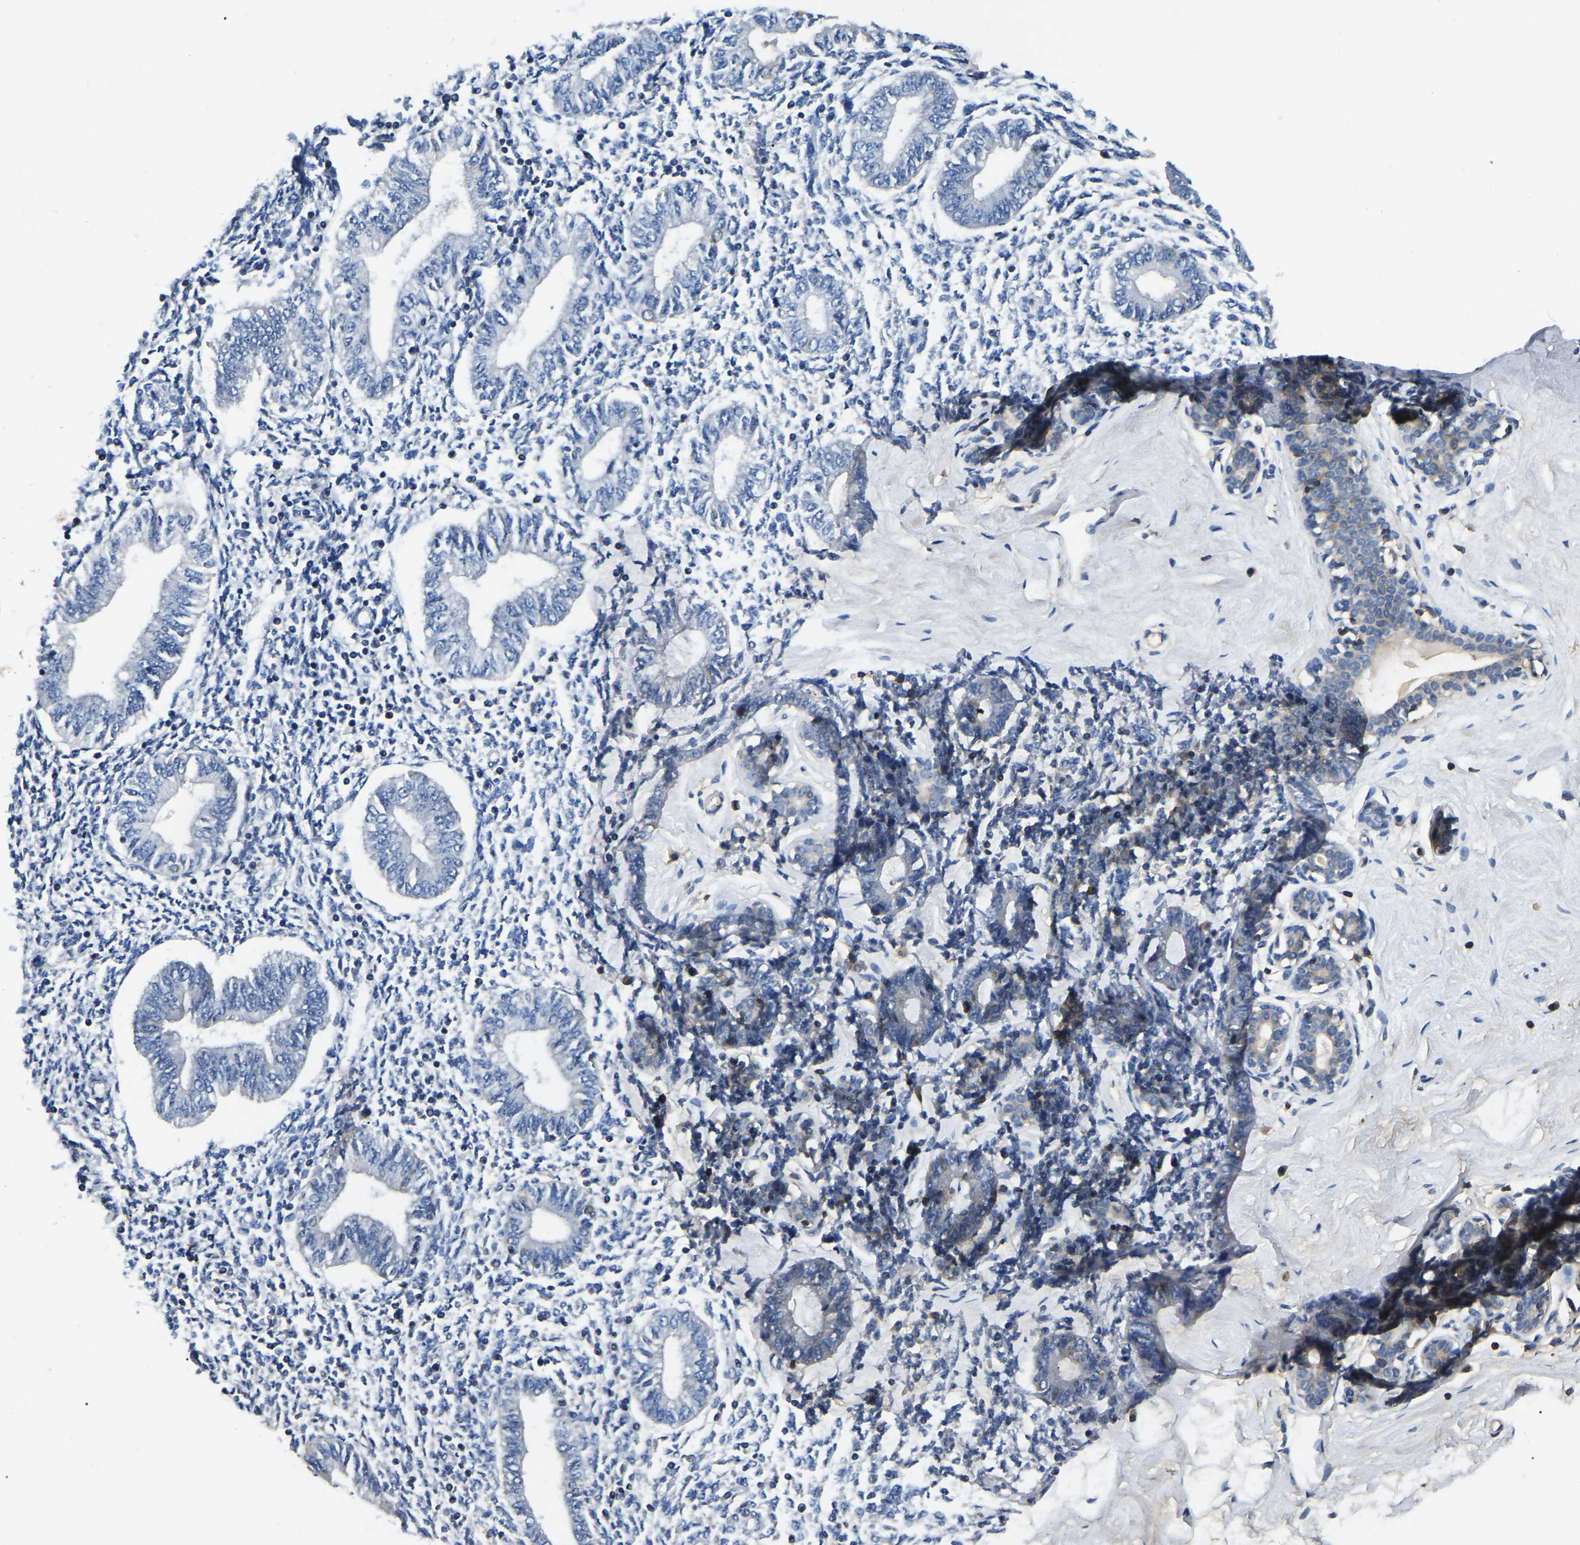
{"staining": {"intensity": "negative", "quantity": "none", "location": "none"}, "tissue": "endometrium", "cell_type": "Cells in endometrial stroma", "image_type": "normal", "snomed": [{"axis": "morphology", "description": "Normal tissue, NOS"}, {"axis": "topography", "description": "Endometrium"}], "caption": "IHC of normal human endometrium exhibits no expression in cells in endometrial stroma. (Stains: DAB (3,3'-diaminobenzidine) immunohistochemistry (IHC) with hematoxylin counter stain, Microscopy: brightfield microscopy at high magnification).", "gene": "SMPD2", "patient": {"sex": "female", "age": 50}}